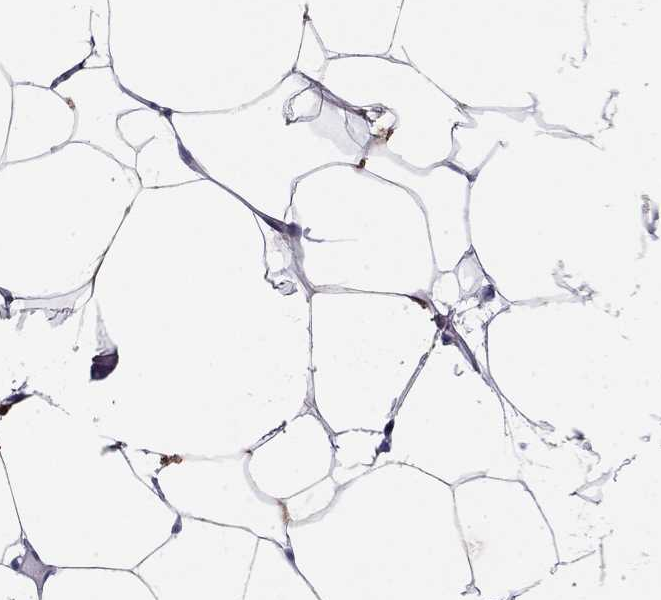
{"staining": {"intensity": "negative", "quantity": "none", "location": "none"}, "tissue": "adipose tissue", "cell_type": "Adipocytes", "image_type": "normal", "snomed": [{"axis": "morphology", "description": "Normal tissue, NOS"}, {"axis": "topography", "description": "Adipose tissue"}], "caption": "A high-resolution histopathology image shows immunohistochemistry (IHC) staining of benign adipose tissue, which shows no significant staining in adipocytes. (DAB (3,3'-diaminobenzidine) immunohistochemistry, high magnification).", "gene": "RTL1", "patient": {"sex": "male", "age": 57}}